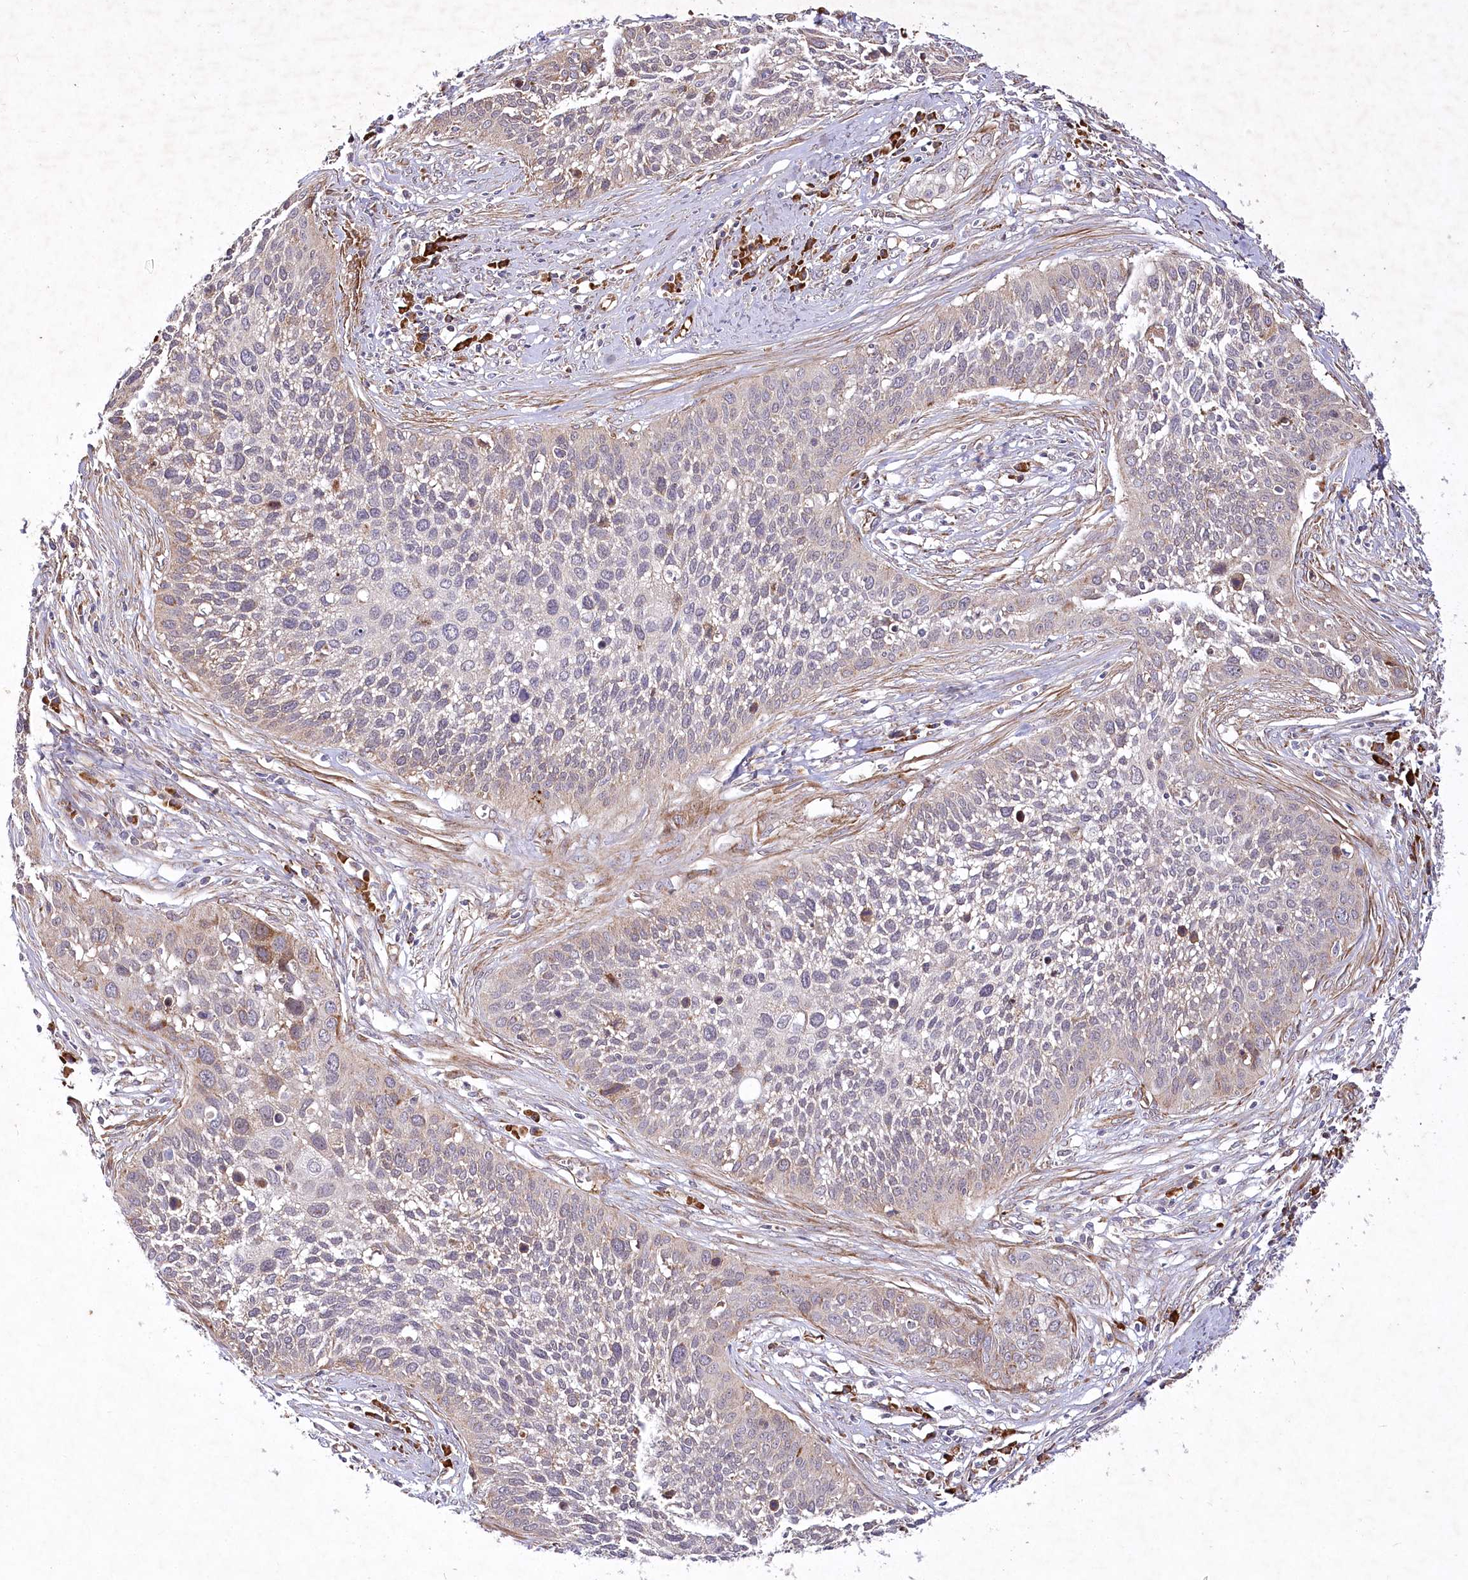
{"staining": {"intensity": "weak", "quantity": "<25%", "location": "cytoplasmic/membranous"}, "tissue": "cervical cancer", "cell_type": "Tumor cells", "image_type": "cancer", "snomed": [{"axis": "morphology", "description": "Squamous cell carcinoma, NOS"}, {"axis": "topography", "description": "Cervix"}], "caption": "Protein analysis of cervical squamous cell carcinoma shows no significant expression in tumor cells.", "gene": "PSTK", "patient": {"sex": "female", "age": 34}}